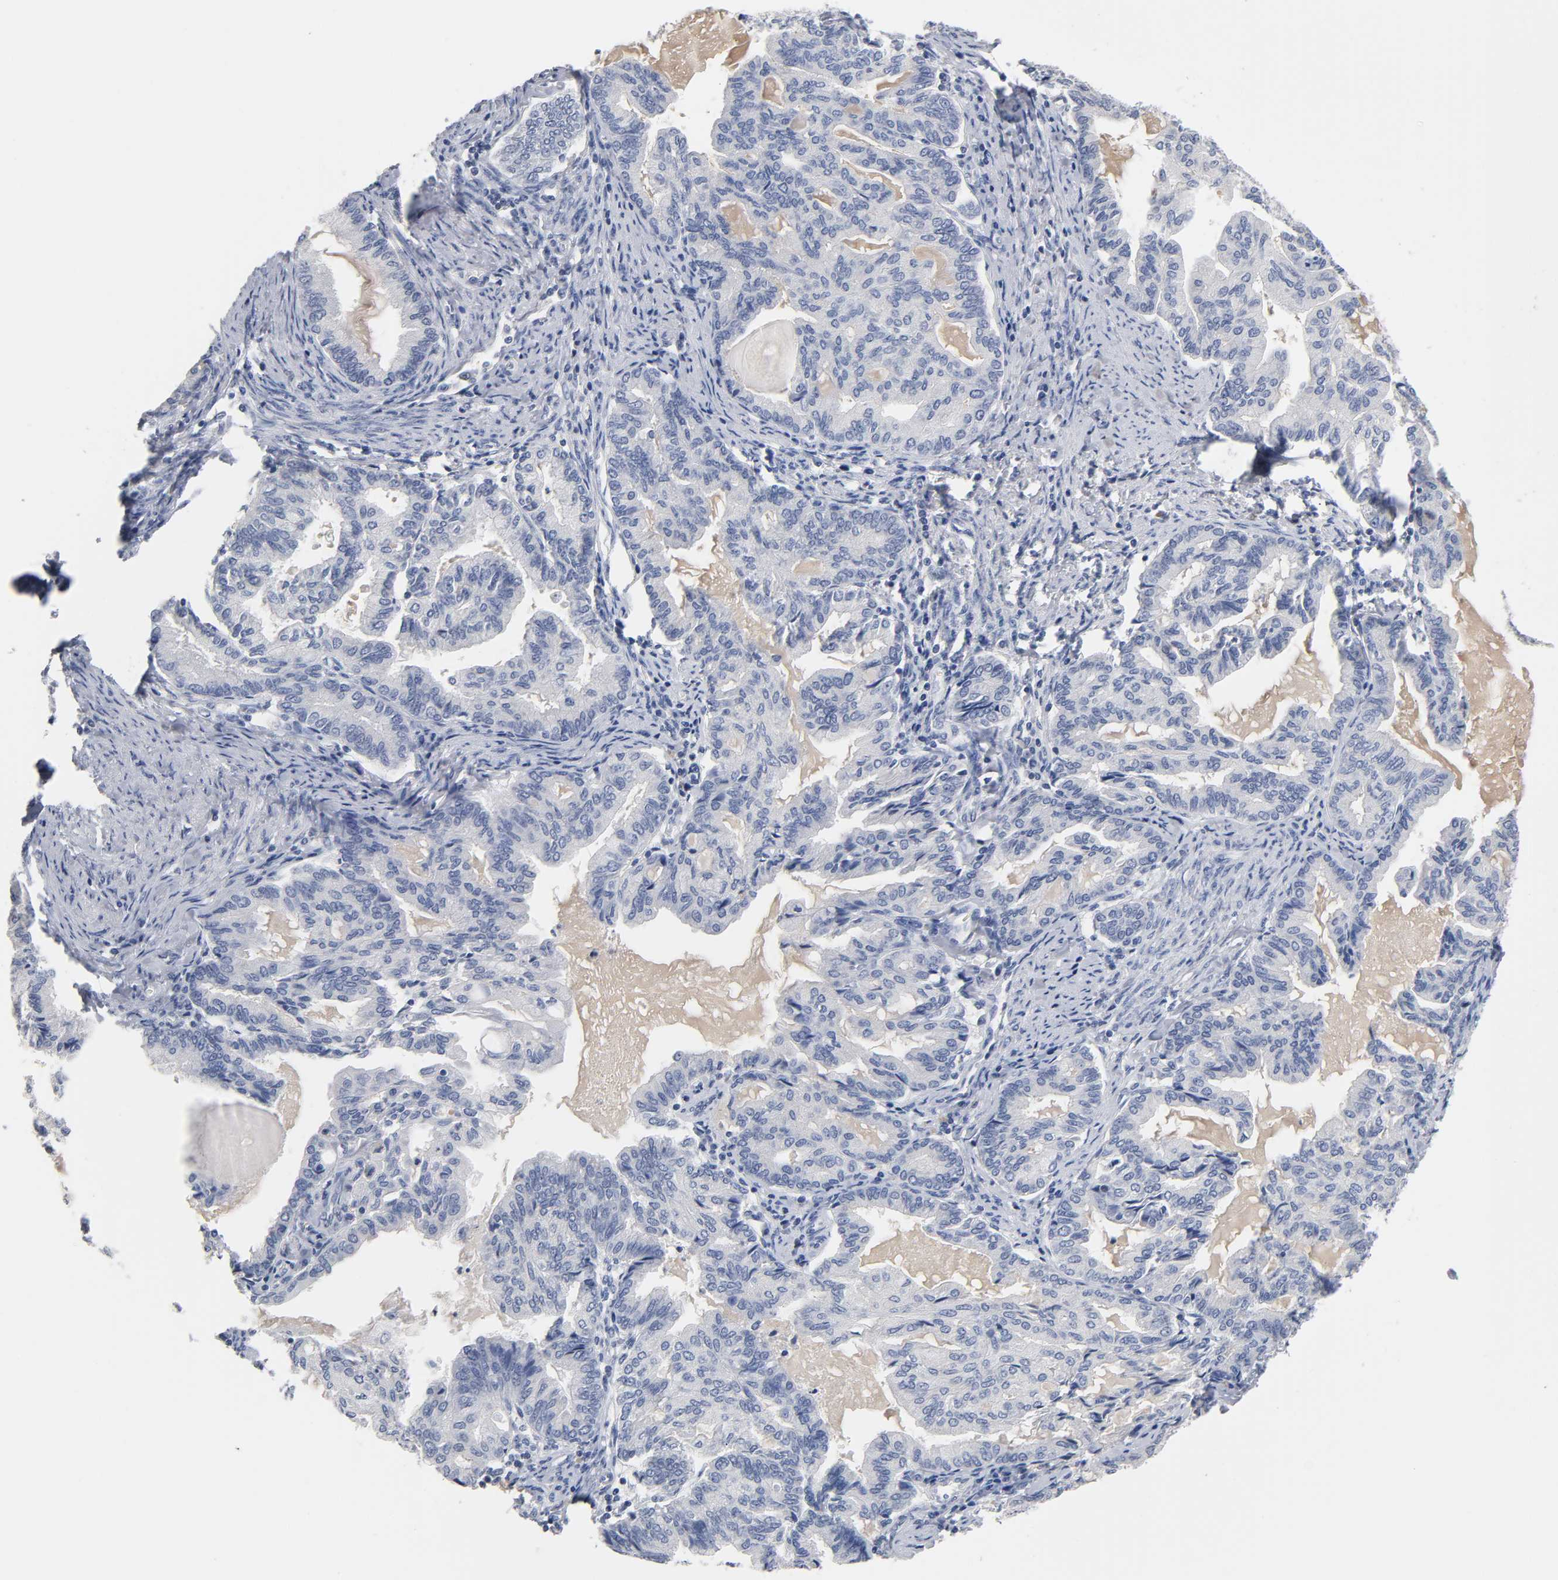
{"staining": {"intensity": "negative", "quantity": "none", "location": "none"}, "tissue": "endometrial cancer", "cell_type": "Tumor cells", "image_type": "cancer", "snomed": [{"axis": "morphology", "description": "Adenocarcinoma, NOS"}, {"axis": "topography", "description": "Endometrium"}], "caption": "Protein analysis of endometrial adenocarcinoma exhibits no significant positivity in tumor cells. (DAB IHC, high magnification).", "gene": "NFATC1", "patient": {"sex": "female", "age": 86}}